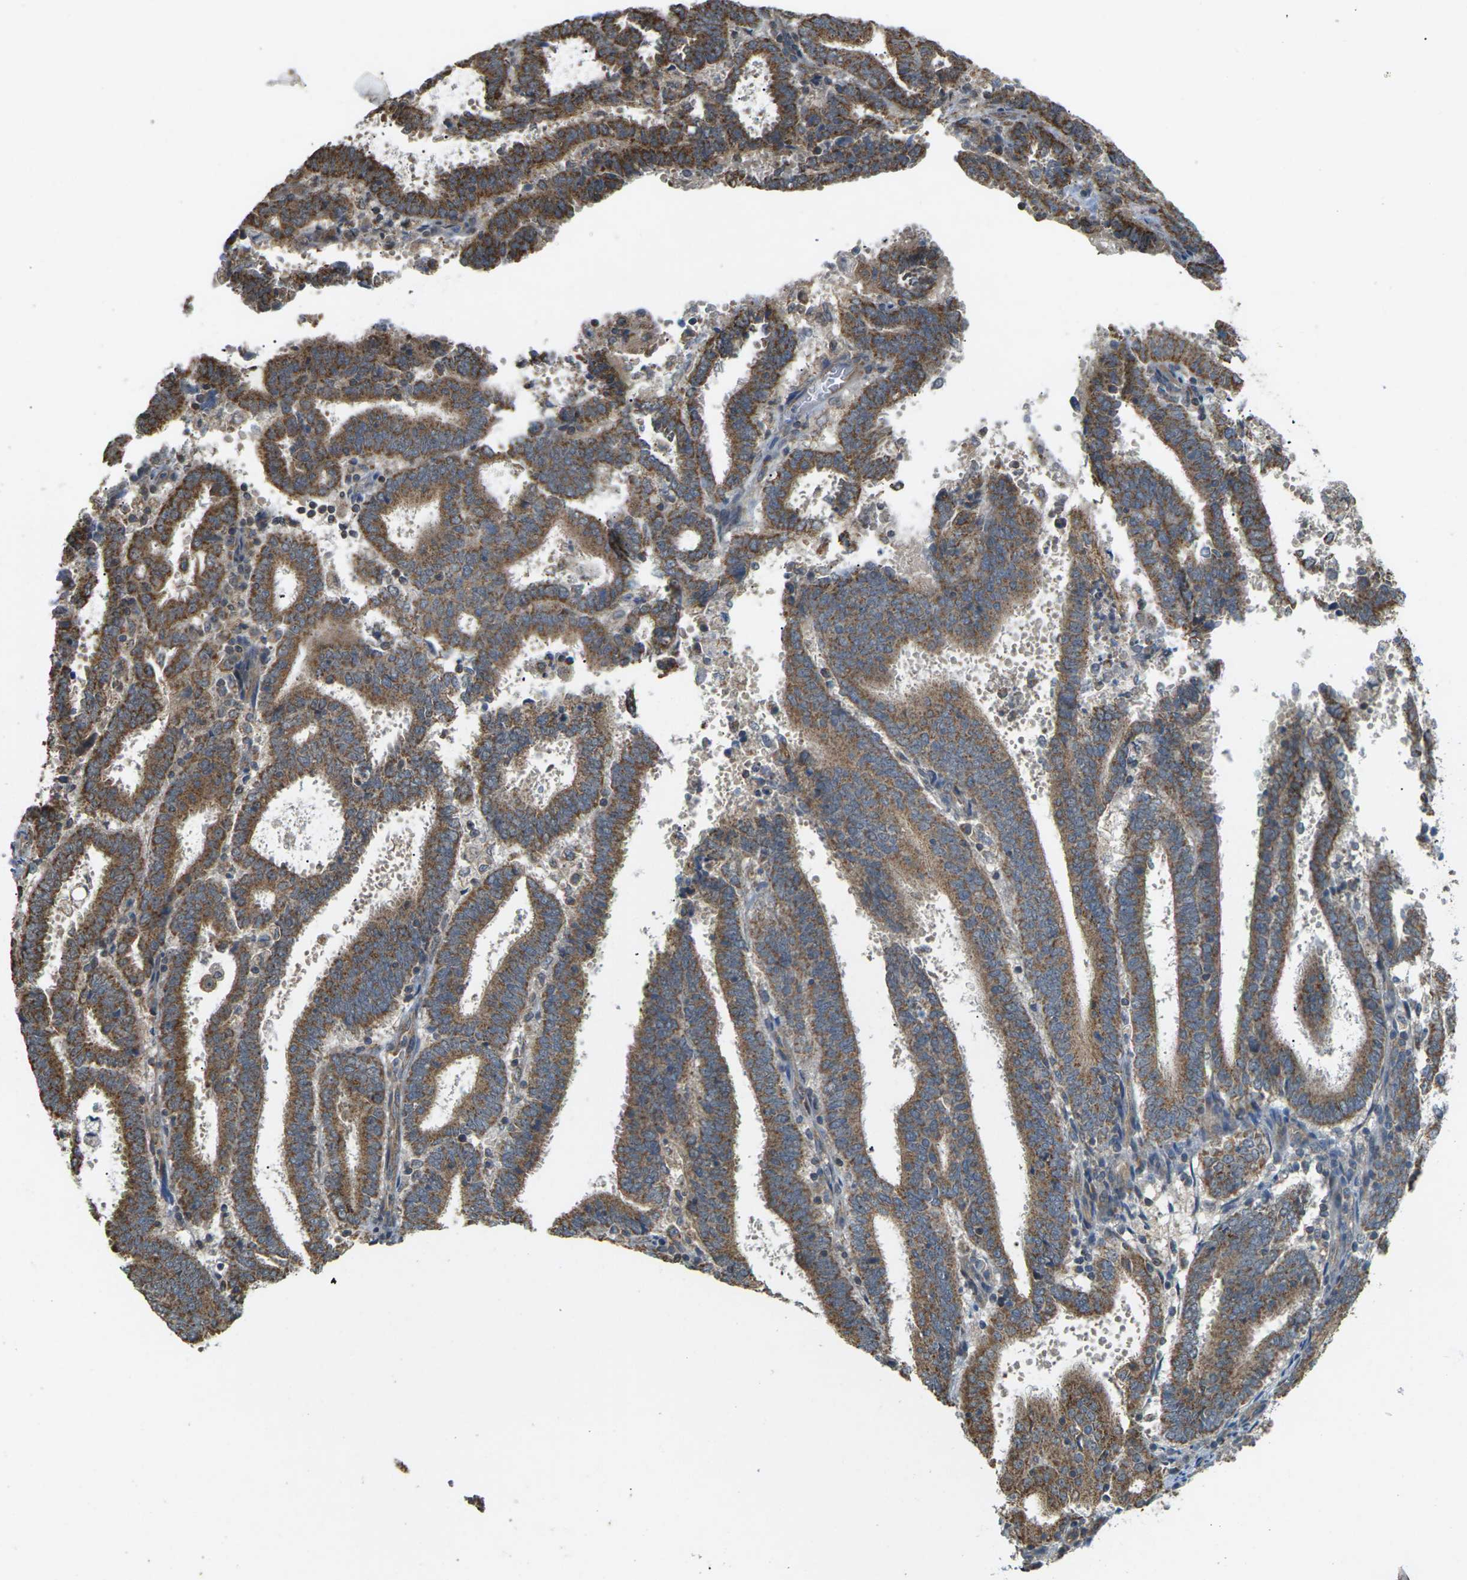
{"staining": {"intensity": "strong", "quantity": ">75%", "location": "cytoplasmic/membranous"}, "tissue": "endometrial cancer", "cell_type": "Tumor cells", "image_type": "cancer", "snomed": [{"axis": "morphology", "description": "Adenocarcinoma, NOS"}, {"axis": "topography", "description": "Uterus"}], "caption": "Strong cytoplasmic/membranous positivity is seen in about >75% of tumor cells in endometrial cancer (adenocarcinoma).", "gene": "KSR1", "patient": {"sex": "female", "age": 83}}